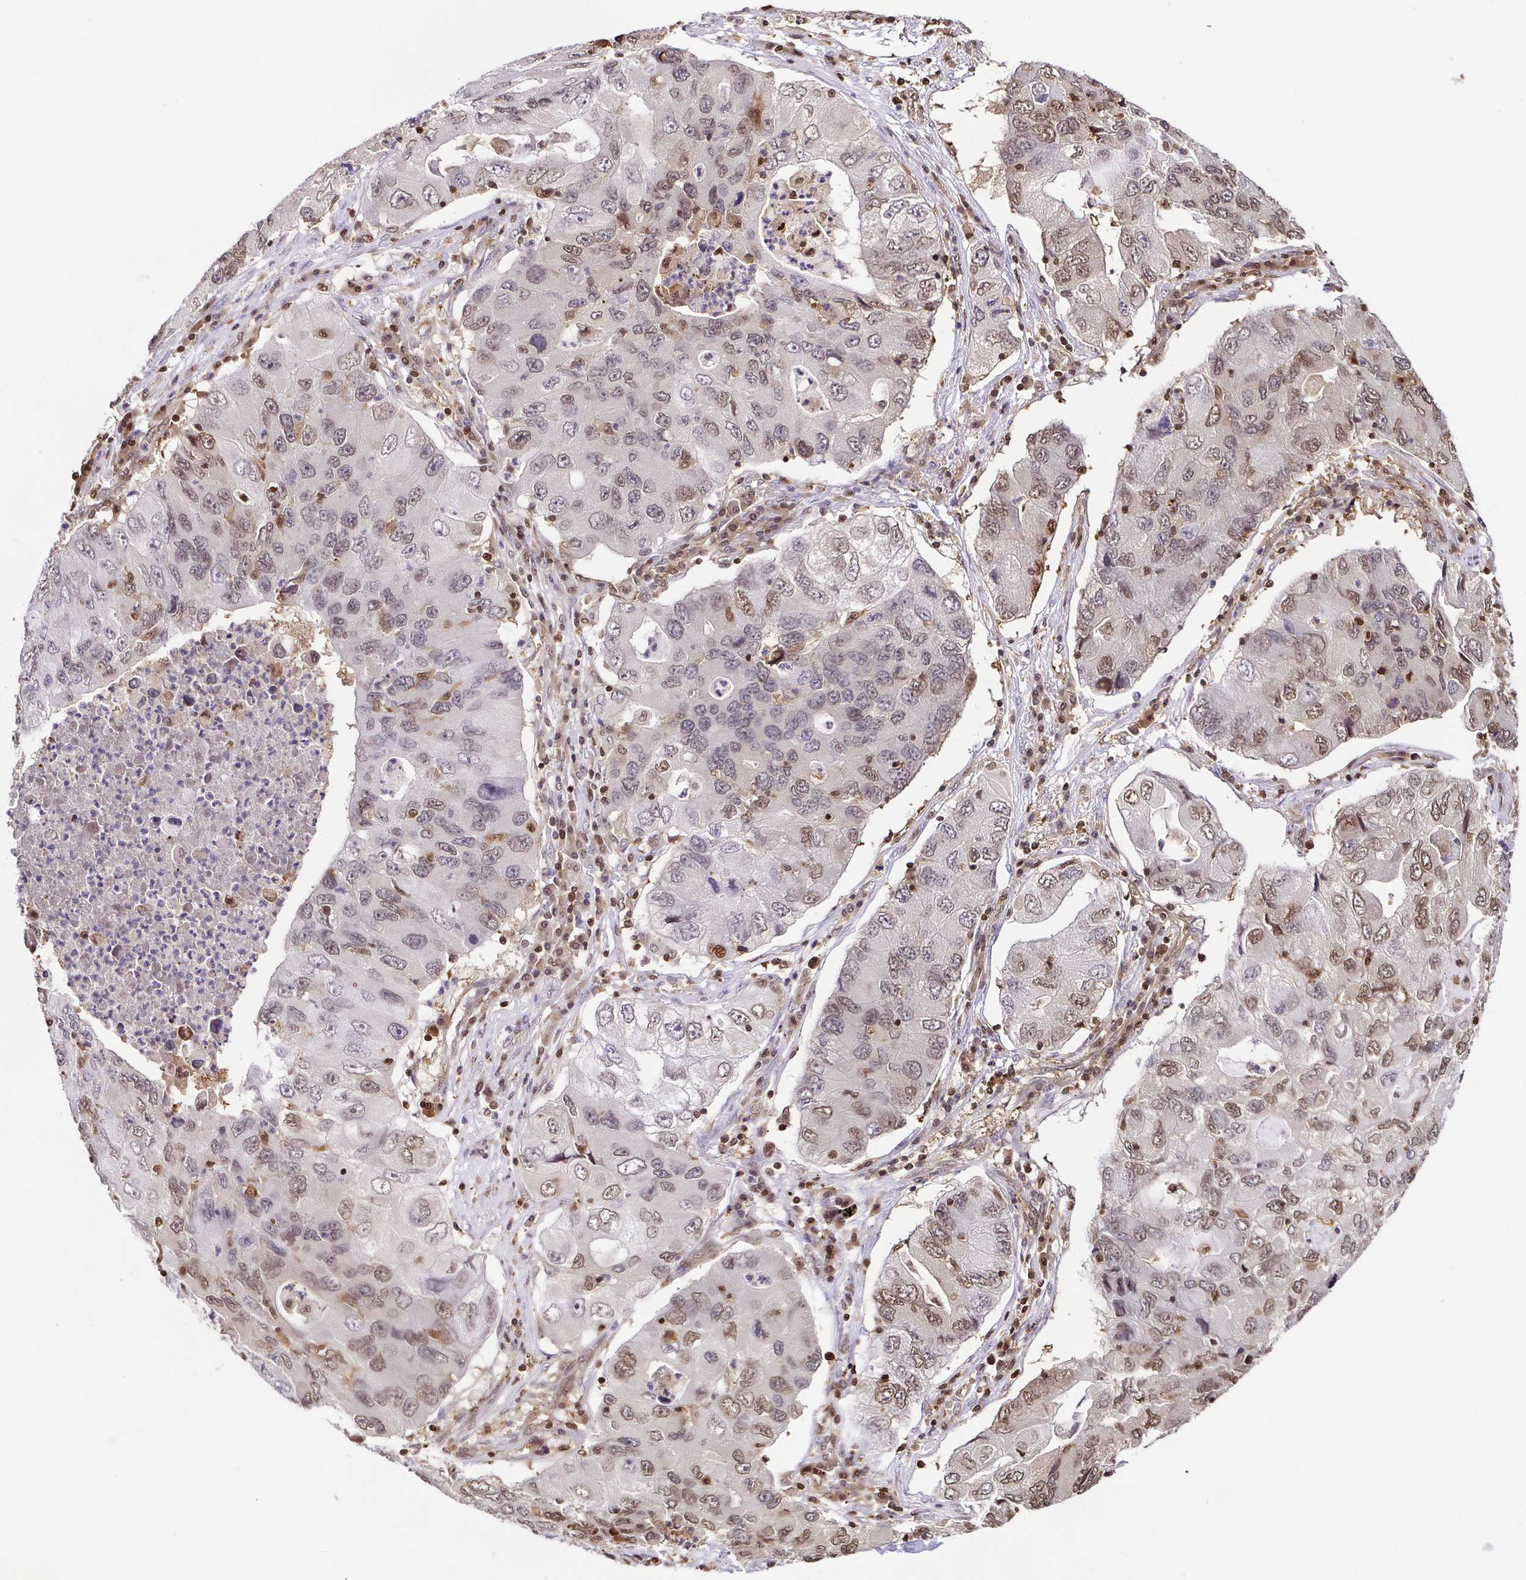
{"staining": {"intensity": "moderate", "quantity": "25%-75%", "location": "nuclear"}, "tissue": "lung cancer", "cell_type": "Tumor cells", "image_type": "cancer", "snomed": [{"axis": "morphology", "description": "Adenocarcinoma, NOS"}, {"axis": "morphology", "description": "Adenocarcinoma, metastatic, NOS"}, {"axis": "topography", "description": "Lymph node"}, {"axis": "topography", "description": "Lung"}], "caption": "Protein expression analysis of lung adenocarcinoma shows moderate nuclear positivity in approximately 25%-75% of tumor cells.", "gene": "PSMB9", "patient": {"sex": "female", "age": 54}}